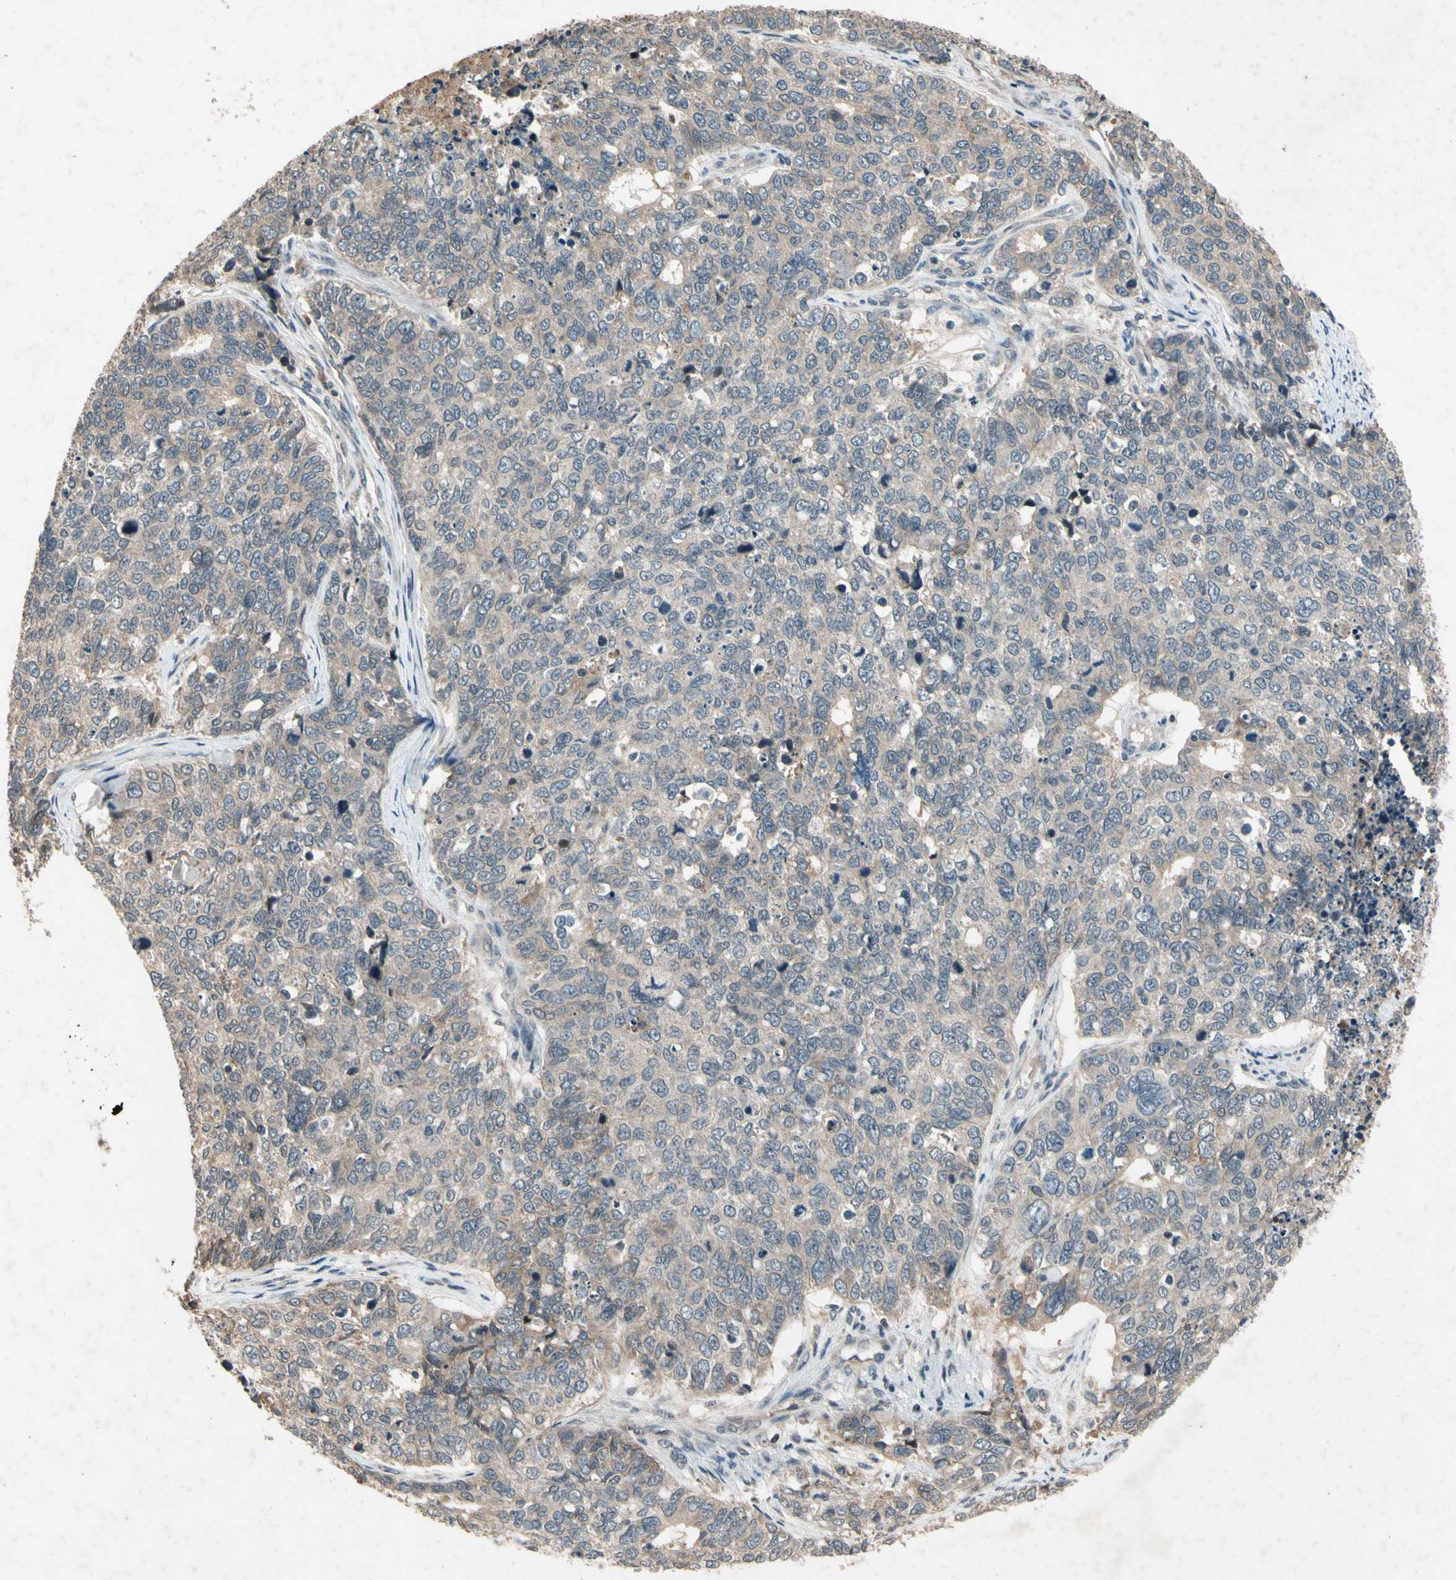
{"staining": {"intensity": "weak", "quantity": ">75%", "location": "cytoplasmic/membranous"}, "tissue": "cervical cancer", "cell_type": "Tumor cells", "image_type": "cancer", "snomed": [{"axis": "morphology", "description": "Squamous cell carcinoma, NOS"}, {"axis": "topography", "description": "Cervix"}], "caption": "Immunohistochemical staining of human cervical cancer (squamous cell carcinoma) reveals low levels of weak cytoplasmic/membranous protein expression in approximately >75% of tumor cells.", "gene": "DPY19L3", "patient": {"sex": "female", "age": 63}}